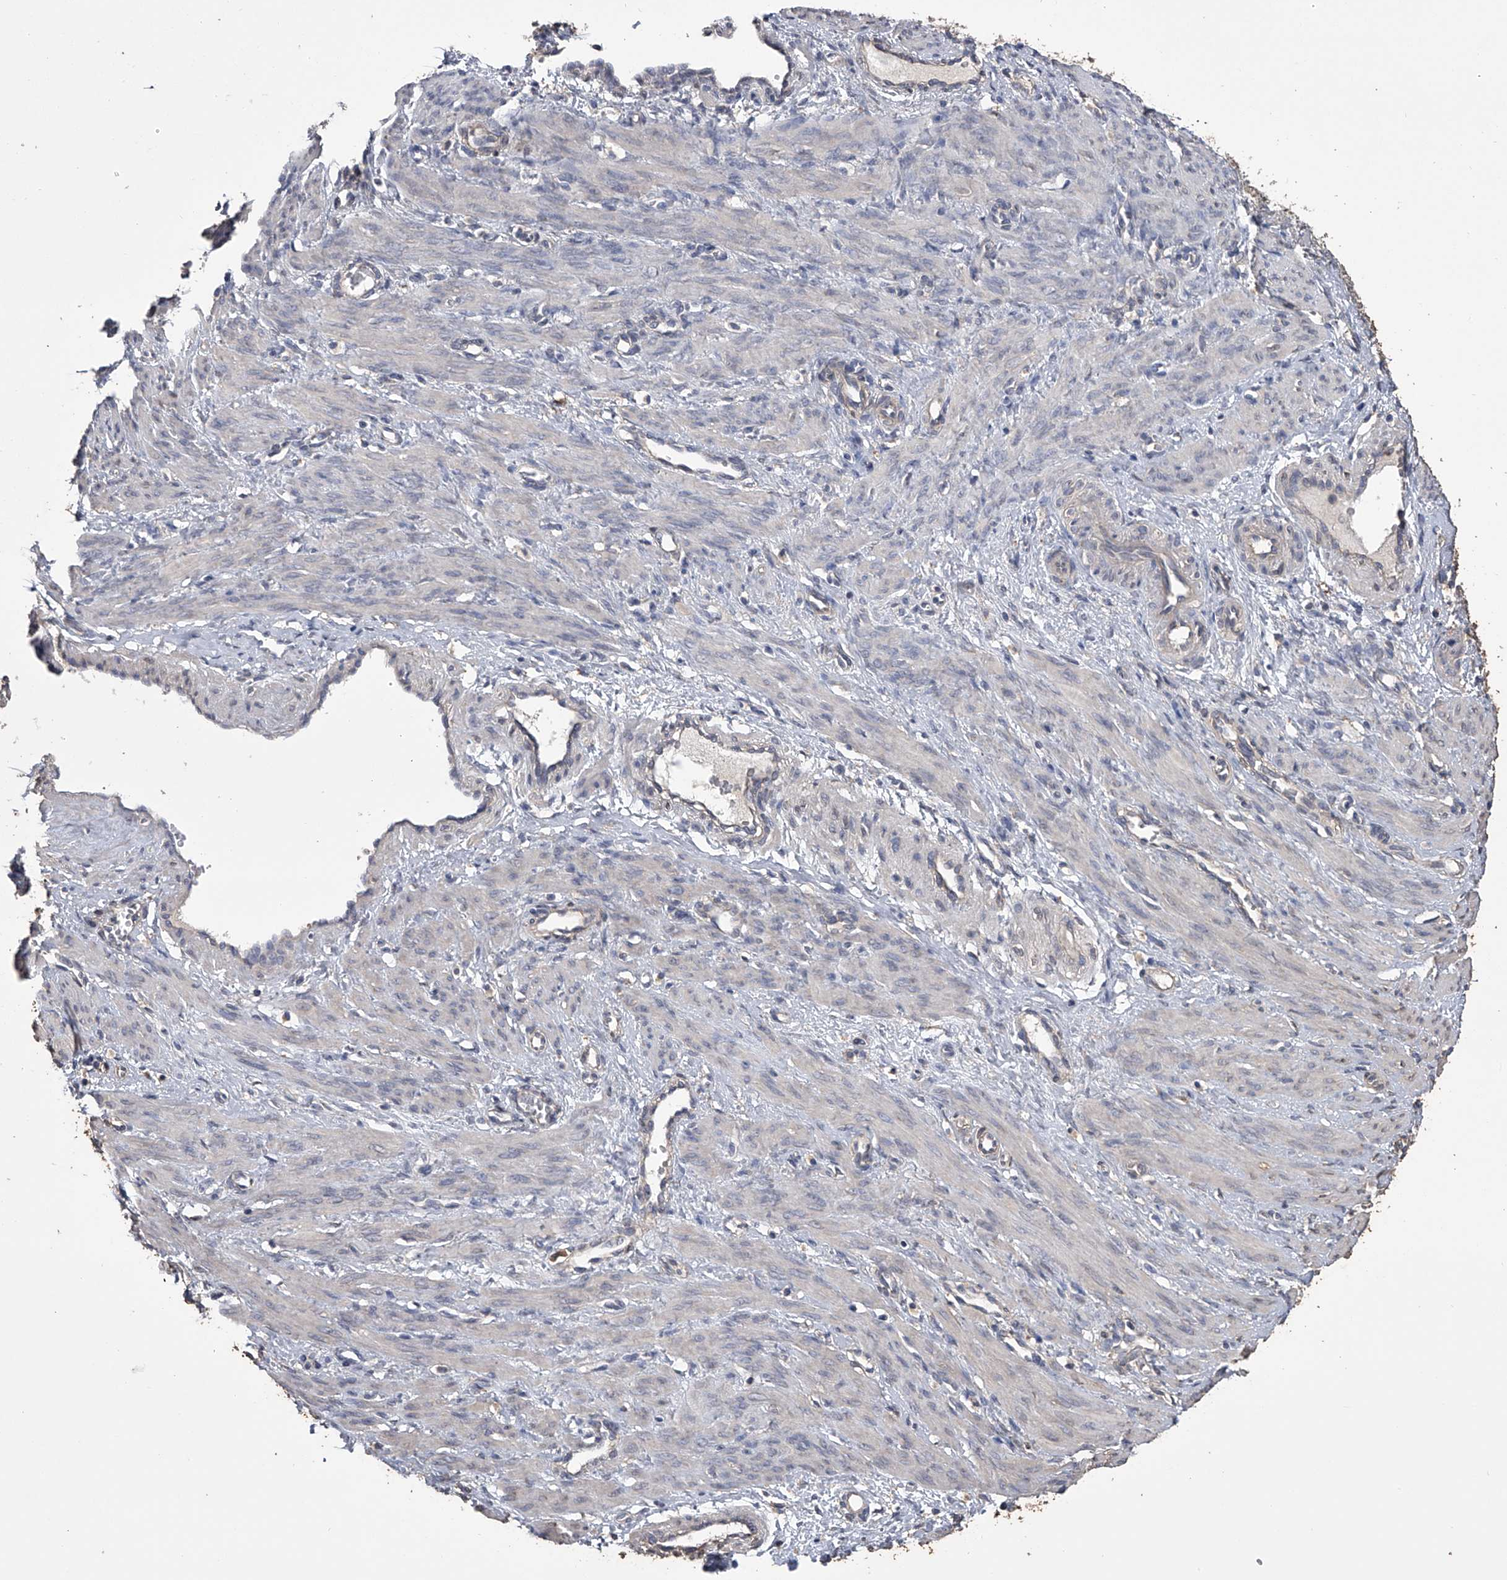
{"staining": {"intensity": "negative", "quantity": "none", "location": "none"}, "tissue": "smooth muscle", "cell_type": "Smooth muscle cells", "image_type": "normal", "snomed": [{"axis": "morphology", "description": "Normal tissue, NOS"}, {"axis": "topography", "description": "Endometrium"}], "caption": "This micrograph is of benign smooth muscle stained with immunohistochemistry (IHC) to label a protein in brown with the nuclei are counter-stained blue. There is no positivity in smooth muscle cells. (DAB (3,3'-diaminobenzidine) immunohistochemistry visualized using brightfield microscopy, high magnification).", "gene": "ZNF343", "patient": {"sex": "female", "age": 33}}